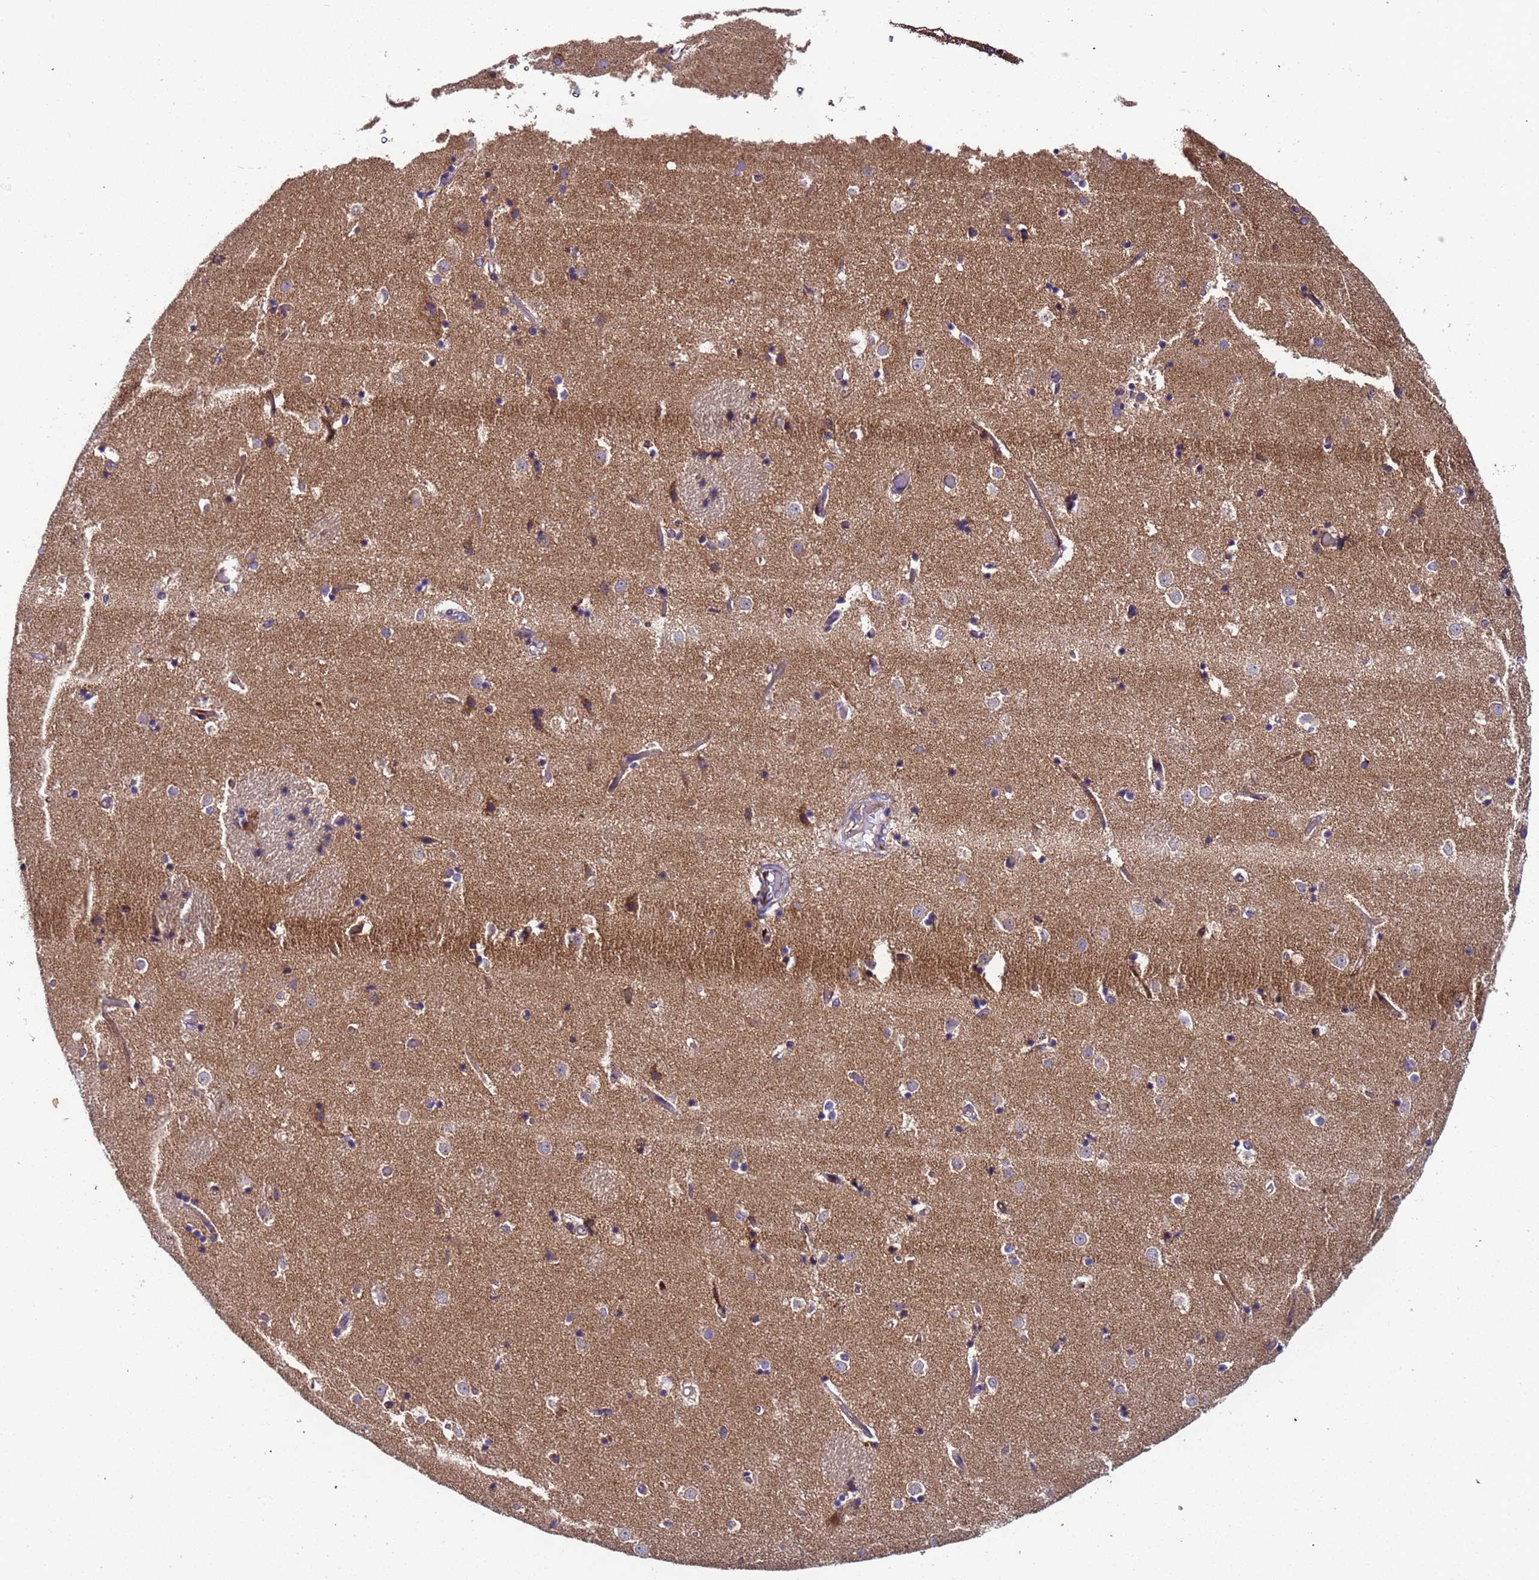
{"staining": {"intensity": "moderate", "quantity": "<25%", "location": "cytoplasmic/membranous"}, "tissue": "caudate", "cell_type": "Glial cells", "image_type": "normal", "snomed": [{"axis": "morphology", "description": "Normal tissue, NOS"}, {"axis": "topography", "description": "Lateral ventricle wall"}], "caption": "Moderate cytoplasmic/membranous expression is identified in about <25% of glial cells in benign caudate.", "gene": "TMEM126A", "patient": {"sex": "female", "age": 52}}